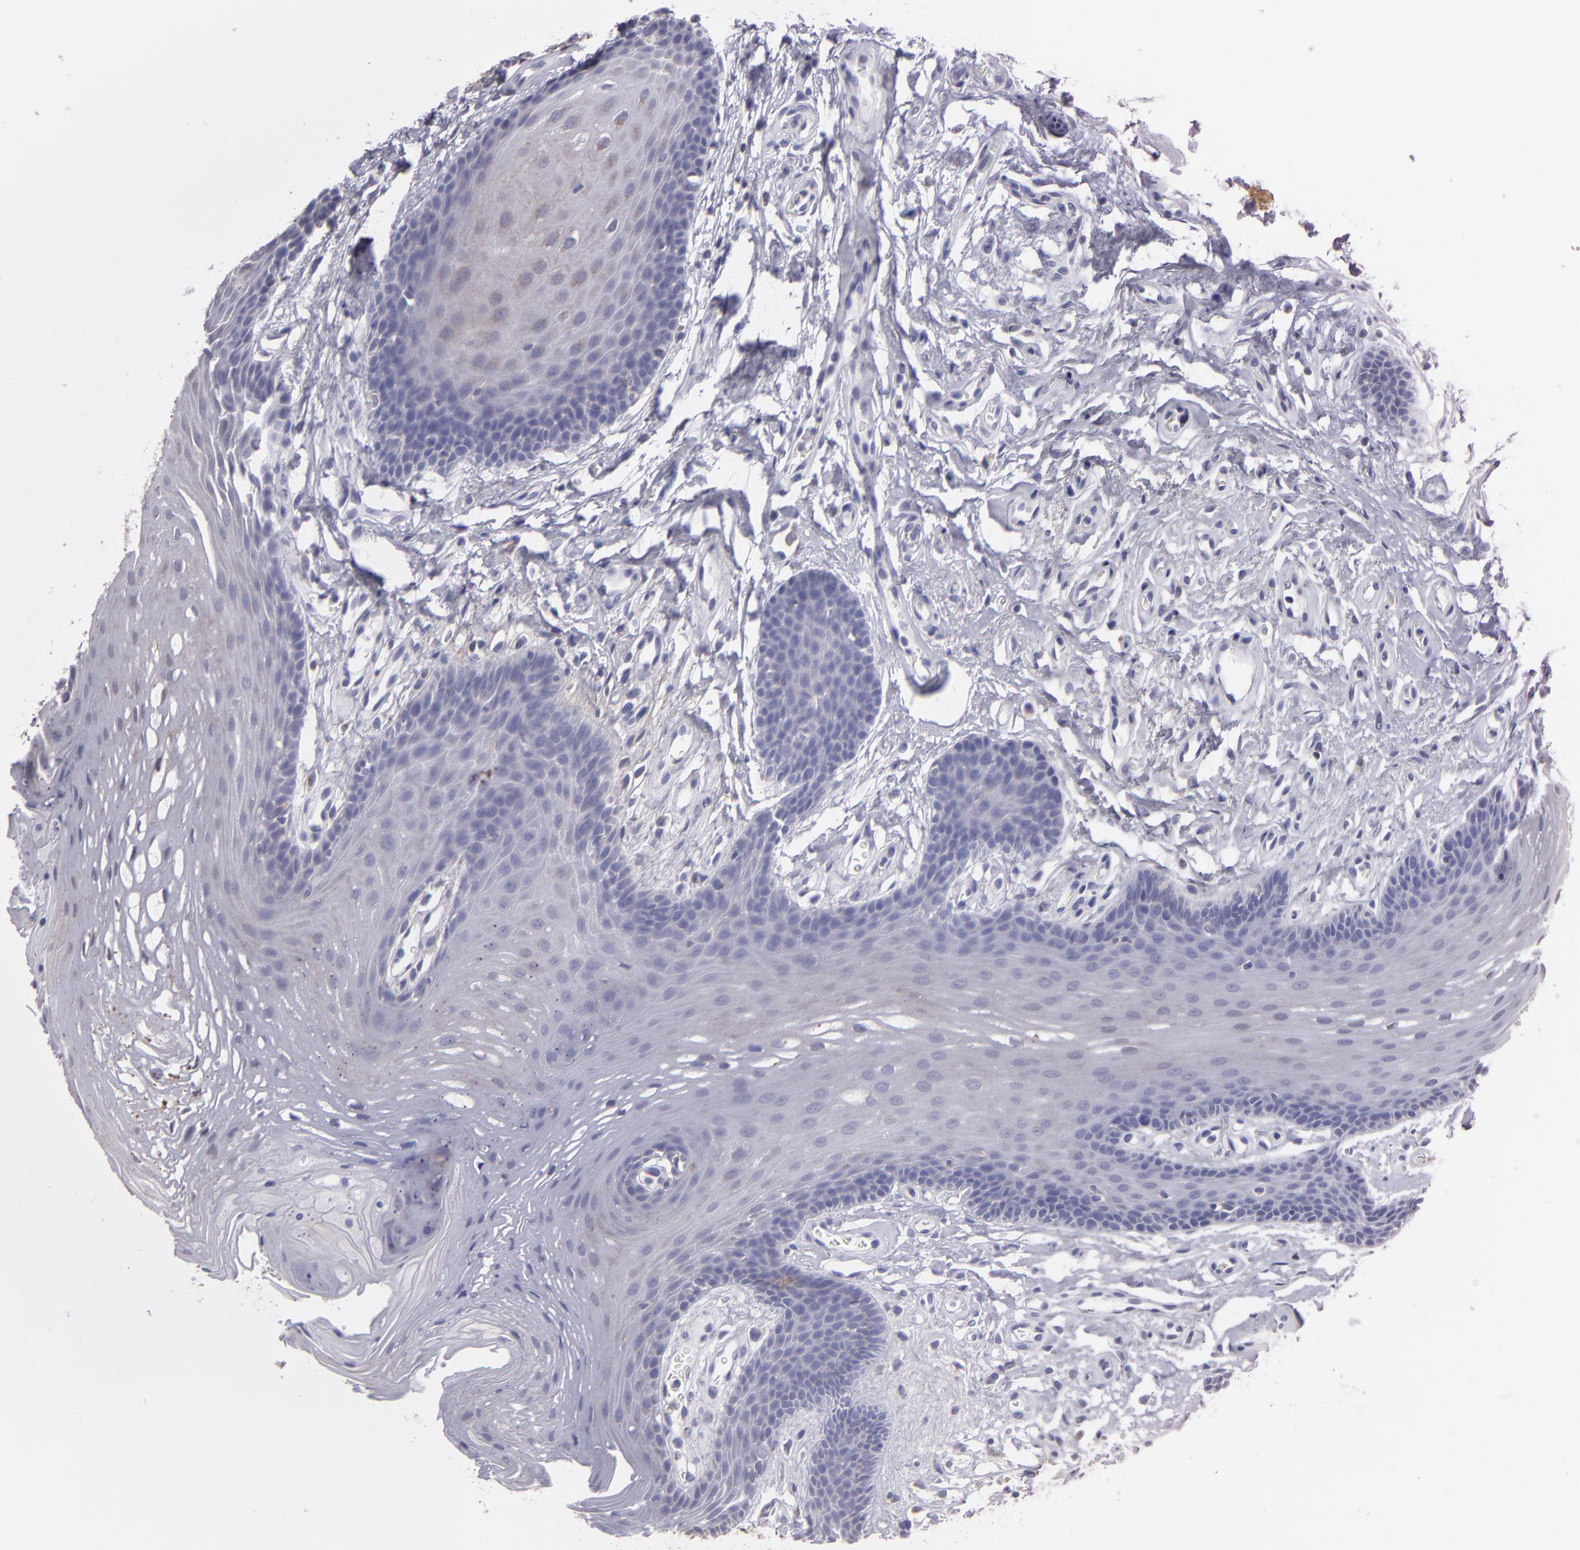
{"staining": {"intensity": "negative", "quantity": "none", "location": "none"}, "tissue": "oral mucosa", "cell_type": "Squamous epithelial cells", "image_type": "normal", "snomed": [{"axis": "morphology", "description": "Normal tissue, NOS"}, {"axis": "topography", "description": "Oral tissue"}], "caption": "Oral mucosa stained for a protein using immunohistochemistry exhibits no staining squamous epithelial cells.", "gene": "IL12A", "patient": {"sex": "male", "age": 62}}